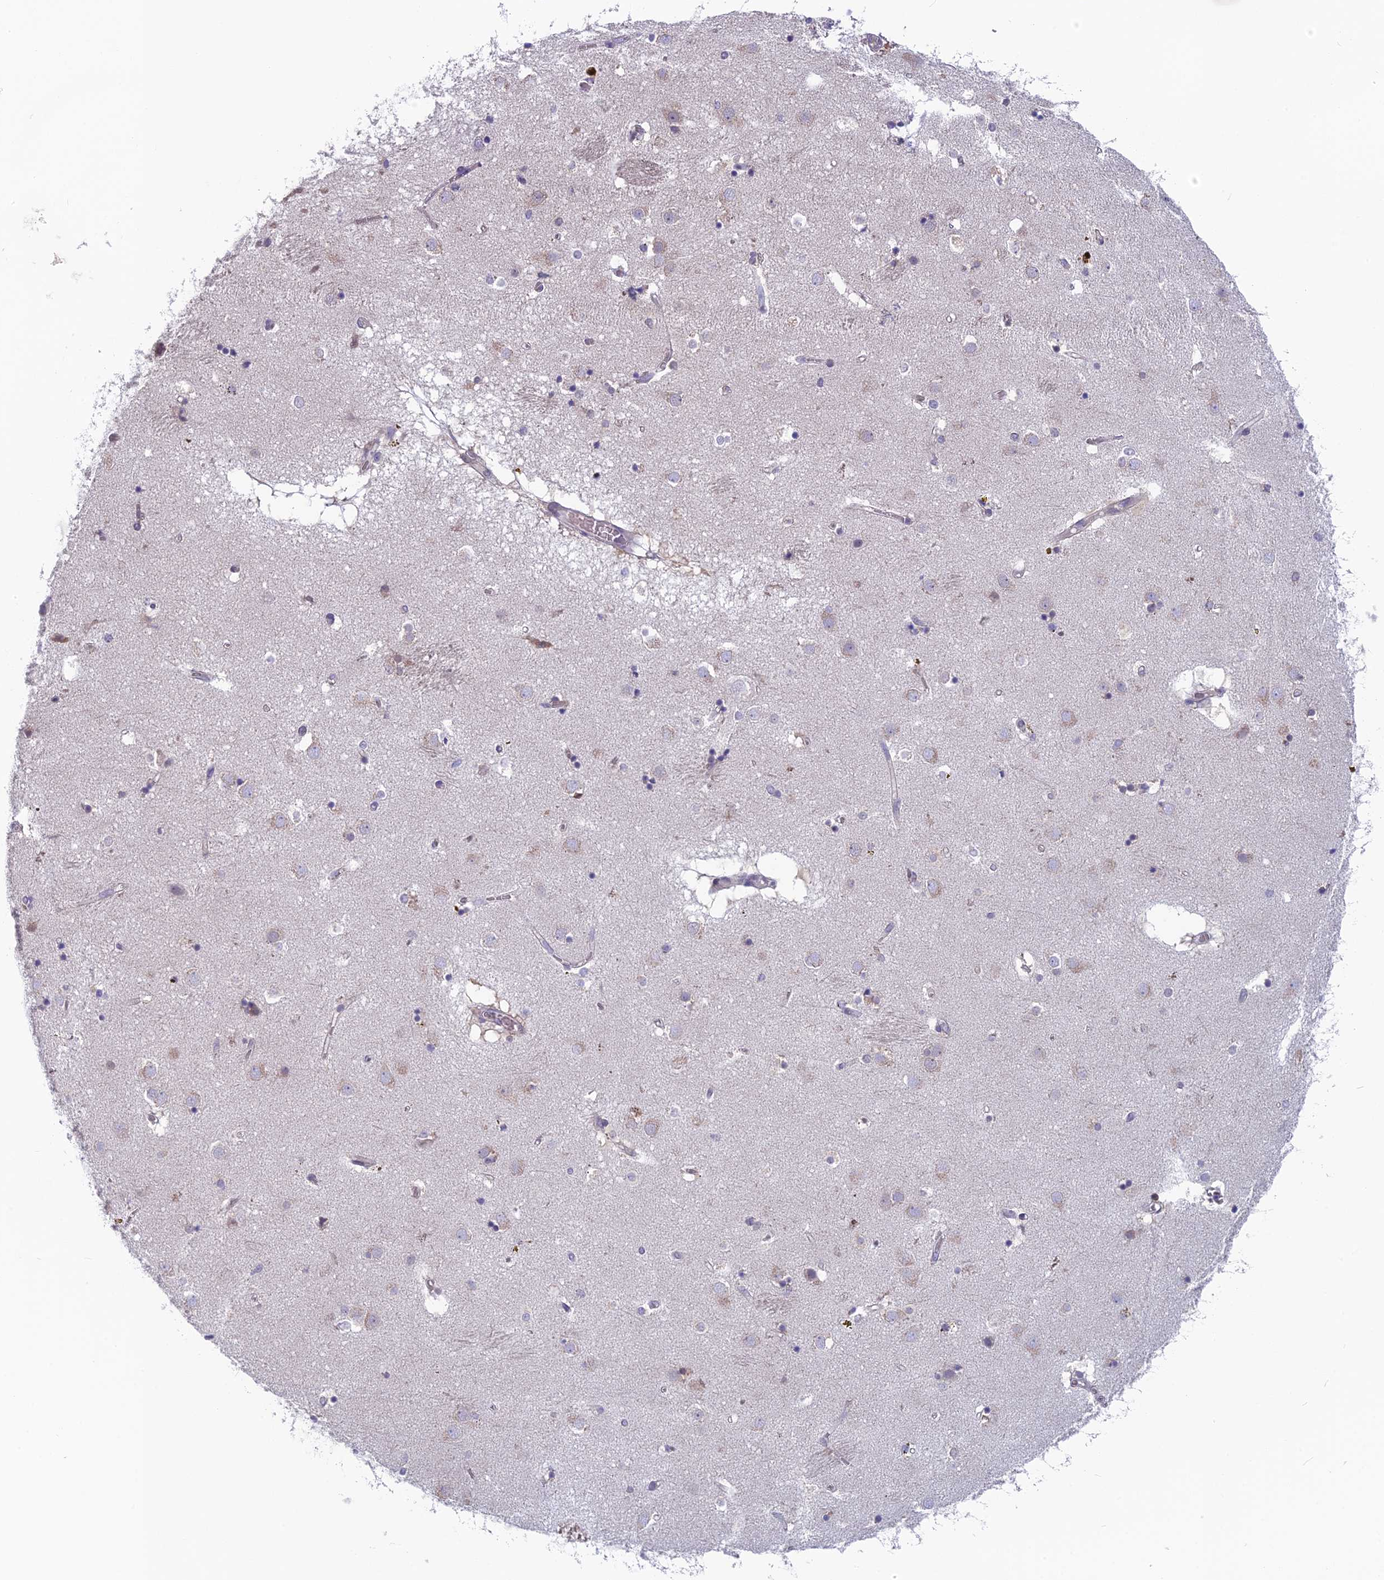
{"staining": {"intensity": "negative", "quantity": "none", "location": "none"}, "tissue": "caudate", "cell_type": "Glial cells", "image_type": "normal", "snomed": [{"axis": "morphology", "description": "Normal tissue, NOS"}, {"axis": "topography", "description": "Lateral ventricle wall"}], "caption": "The photomicrograph displays no significant expression in glial cells of caudate.", "gene": "MRI1", "patient": {"sex": "male", "age": 70}}